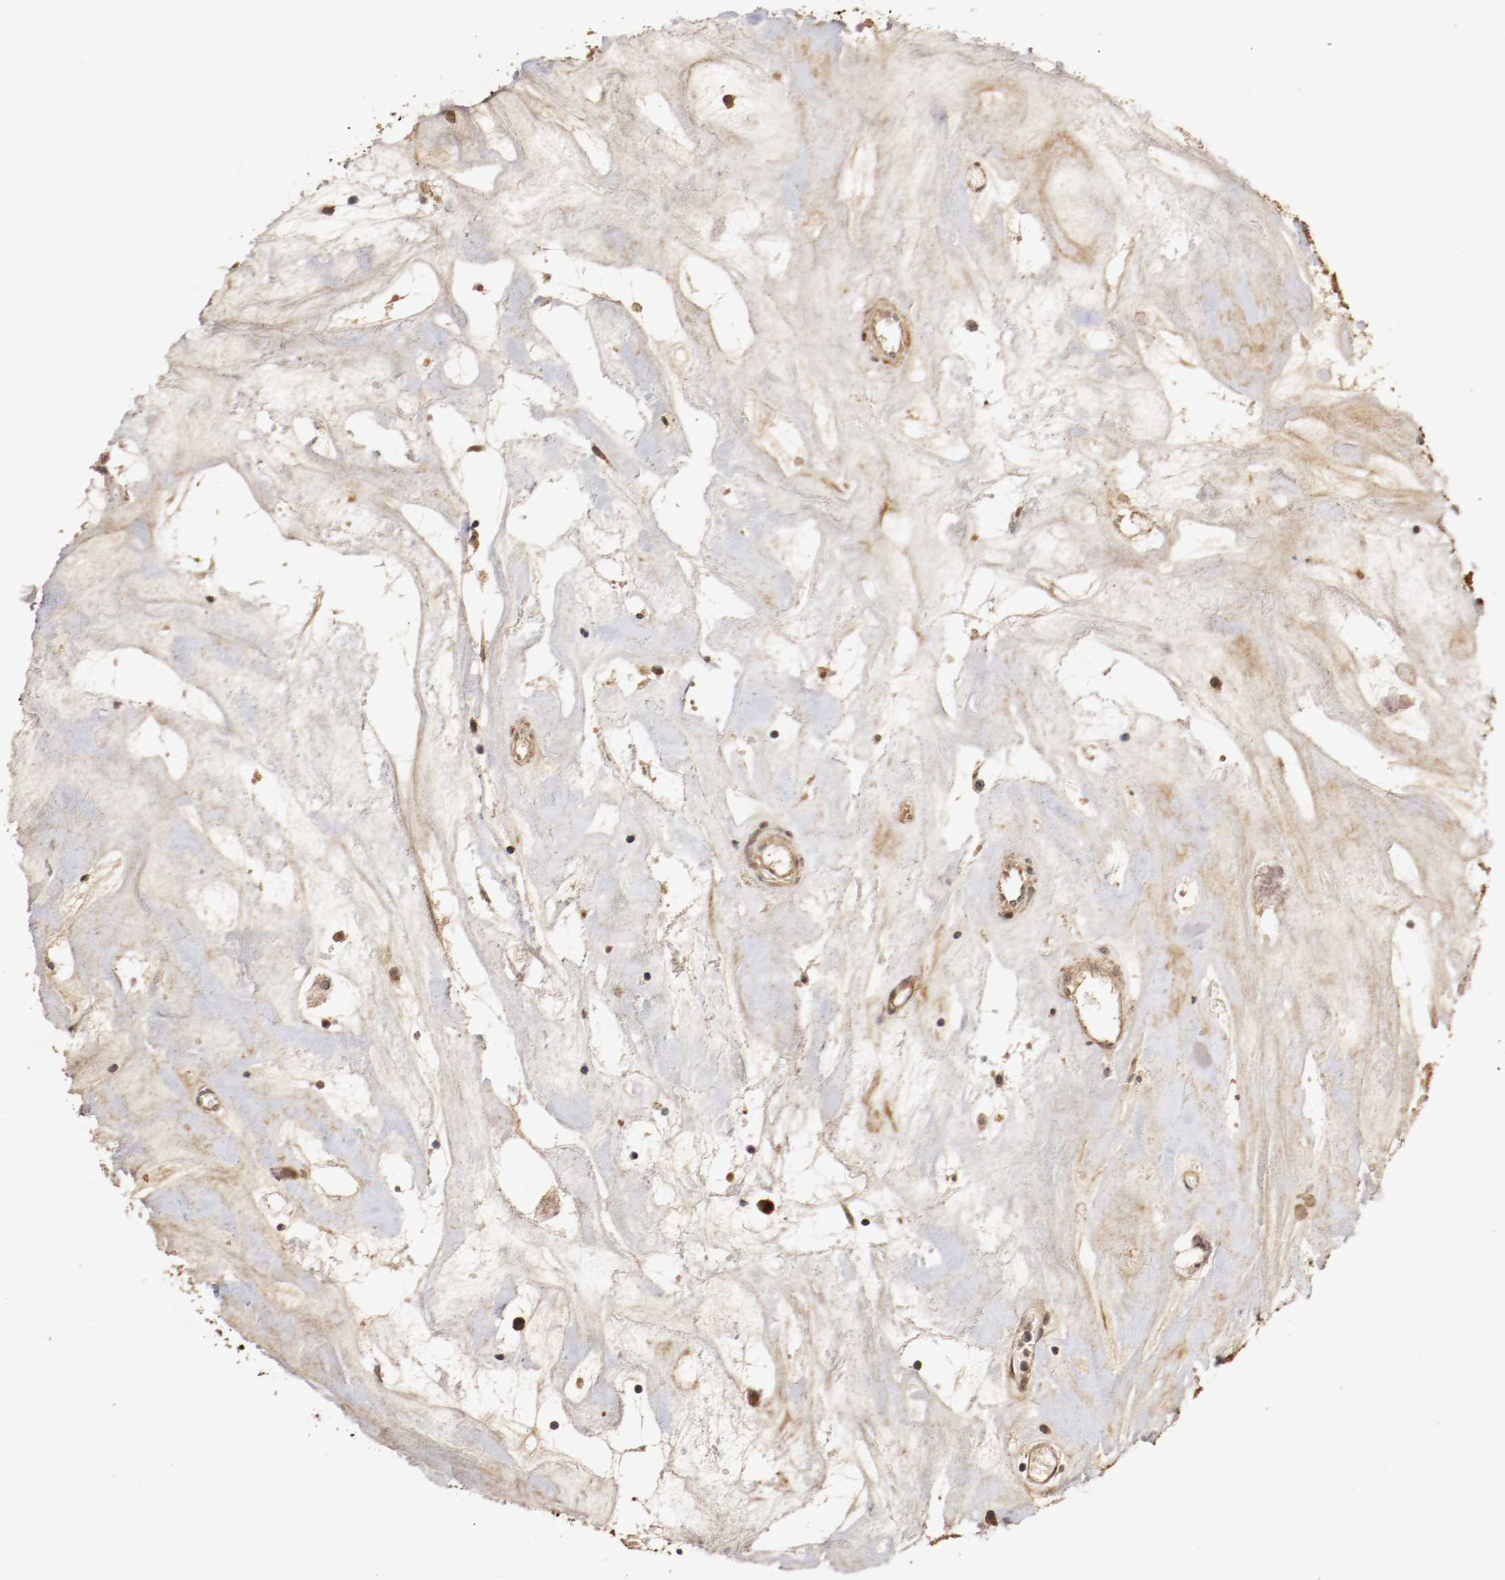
{"staining": {"intensity": "moderate", "quantity": "25%-75%", "location": "cytoplasmic/membranous"}, "tissue": "head and neck cancer", "cell_type": "Tumor cells", "image_type": "cancer", "snomed": [{"axis": "morphology", "description": "Adenocarcinoma, NOS"}, {"axis": "topography", "description": "Salivary gland"}, {"axis": "topography", "description": "Head-Neck"}], "caption": "Tumor cells show moderate cytoplasmic/membranous expression in about 25%-75% of cells in adenocarcinoma (head and neck).", "gene": "TNFRSF1B", "patient": {"sex": "female", "age": 65}}